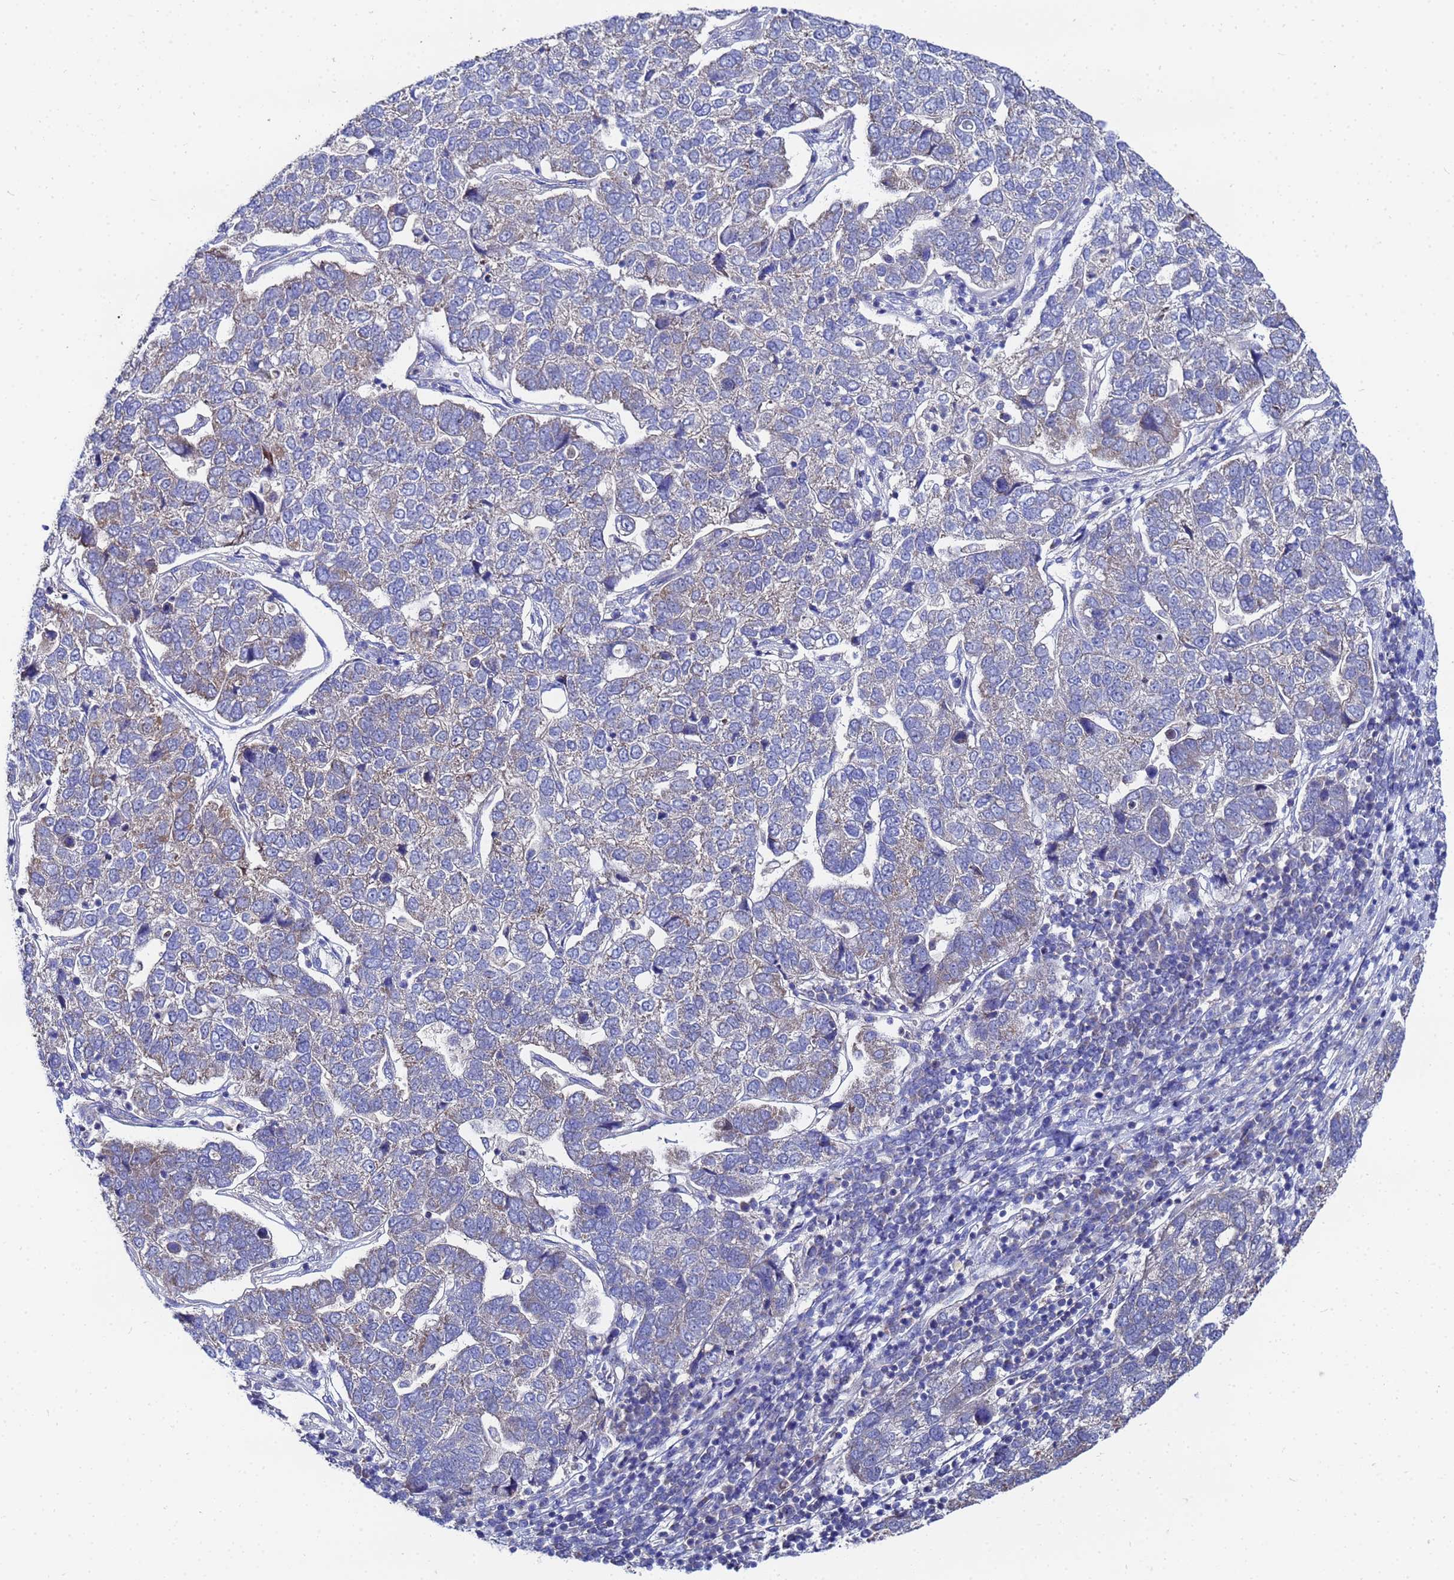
{"staining": {"intensity": "negative", "quantity": "none", "location": "none"}, "tissue": "pancreatic cancer", "cell_type": "Tumor cells", "image_type": "cancer", "snomed": [{"axis": "morphology", "description": "Adenocarcinoma, NOS"}, {"axis": "topography", "description": "Pancreas"}], "caption": "This is an IHC micrograph of pancreatic cancer. There is no staining in tumor cells.", "gene": "FAHD2A", "patient": {"sex": "female", "age": 61}}